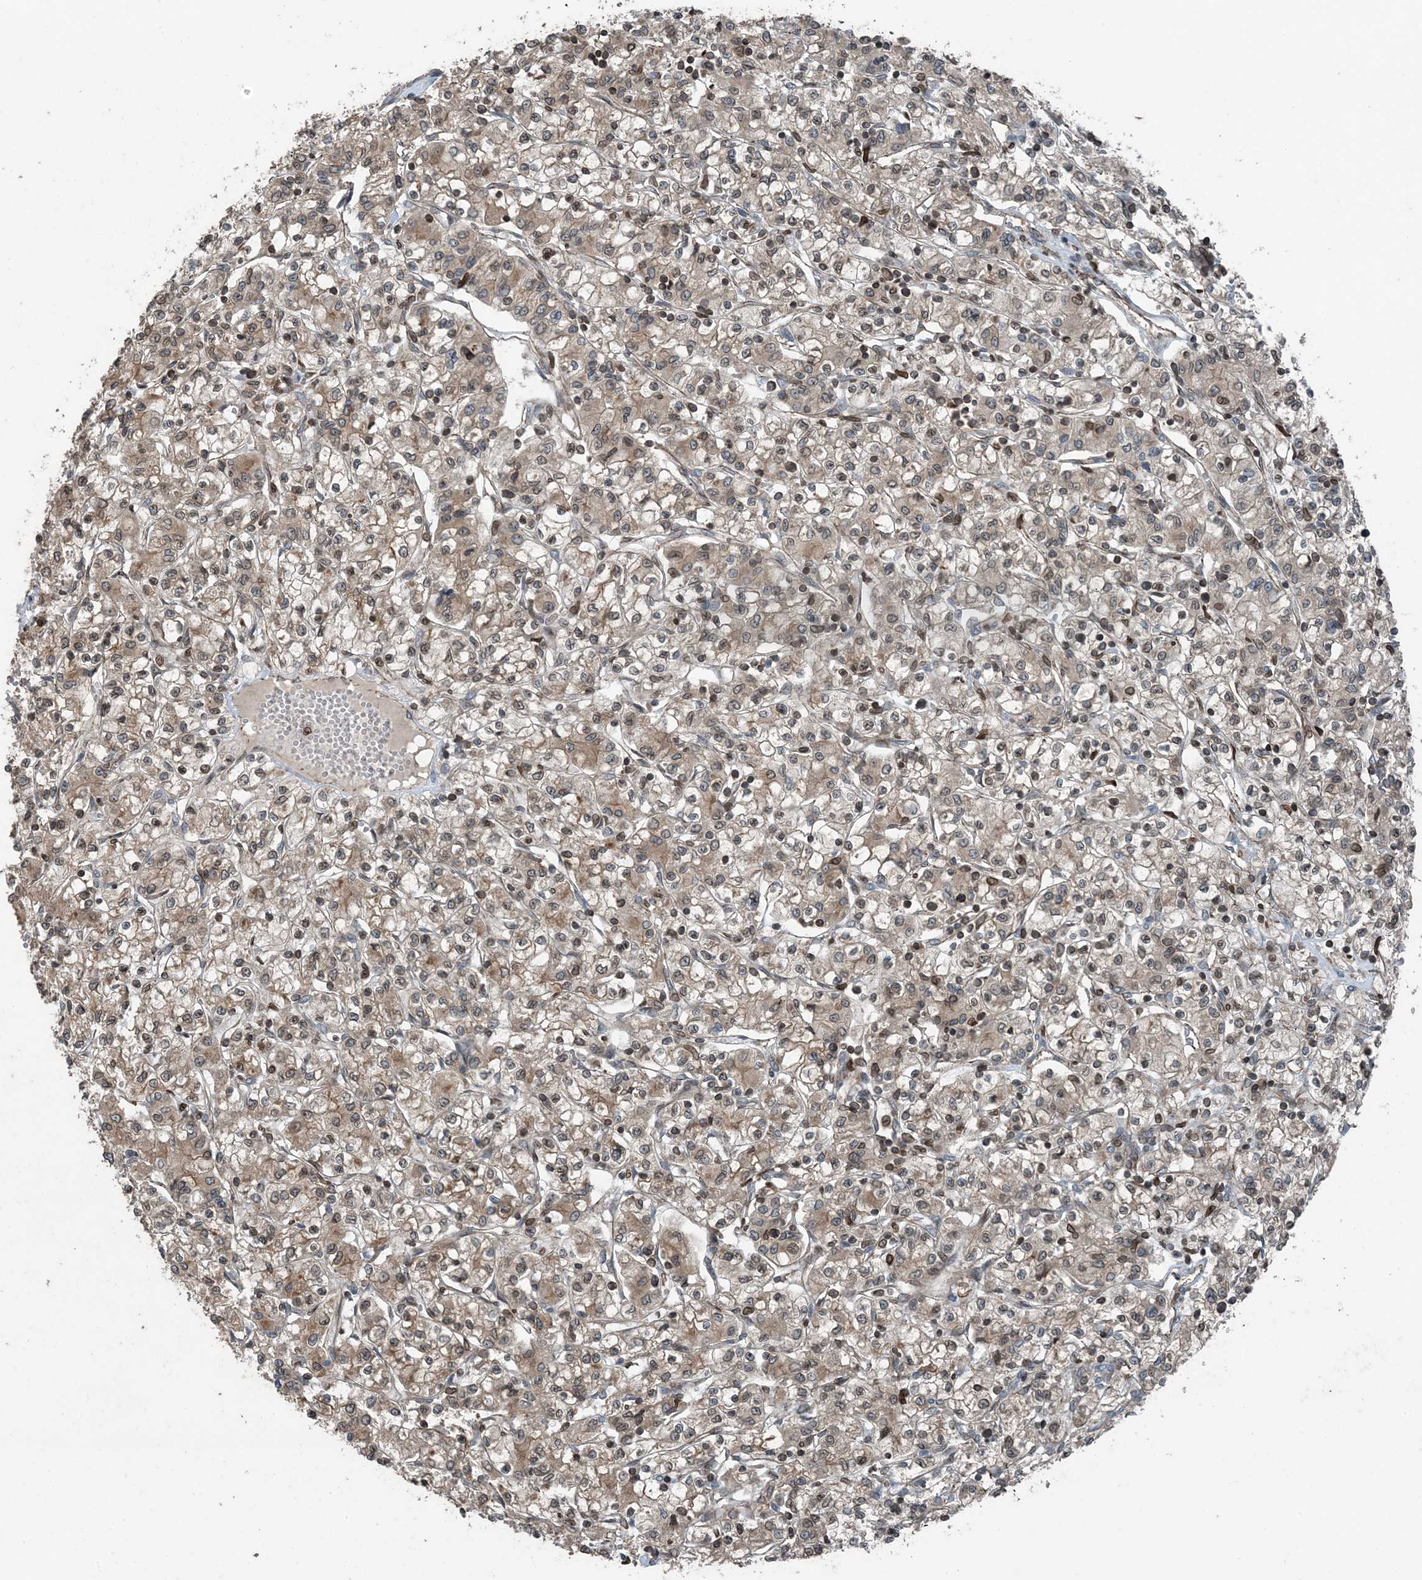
{"staining": {"intensity": "moderate", "quantity": ">75%", "location": "cytoplasmic/membranous,nuclear"}, "tissue": "renal cancer", "cell_type": "Tumor cells", "image_type": "cancer", "snomed": [{"axis": "morphology", "description": "Adenocarcinoma, NOS"}, {"axis": "topography", "description": "Kidney"}], "caption": "Immunohistochemistry (DAB (3,3'-diaminobenzidine)) staining of human renal cancer shows moderate cytoplasmic/membranous and nuclear protein staining in approximately >75% of tumor cells.", "gene": "ZFAND2B", "patient": {"sex": "female", "age": 59}}